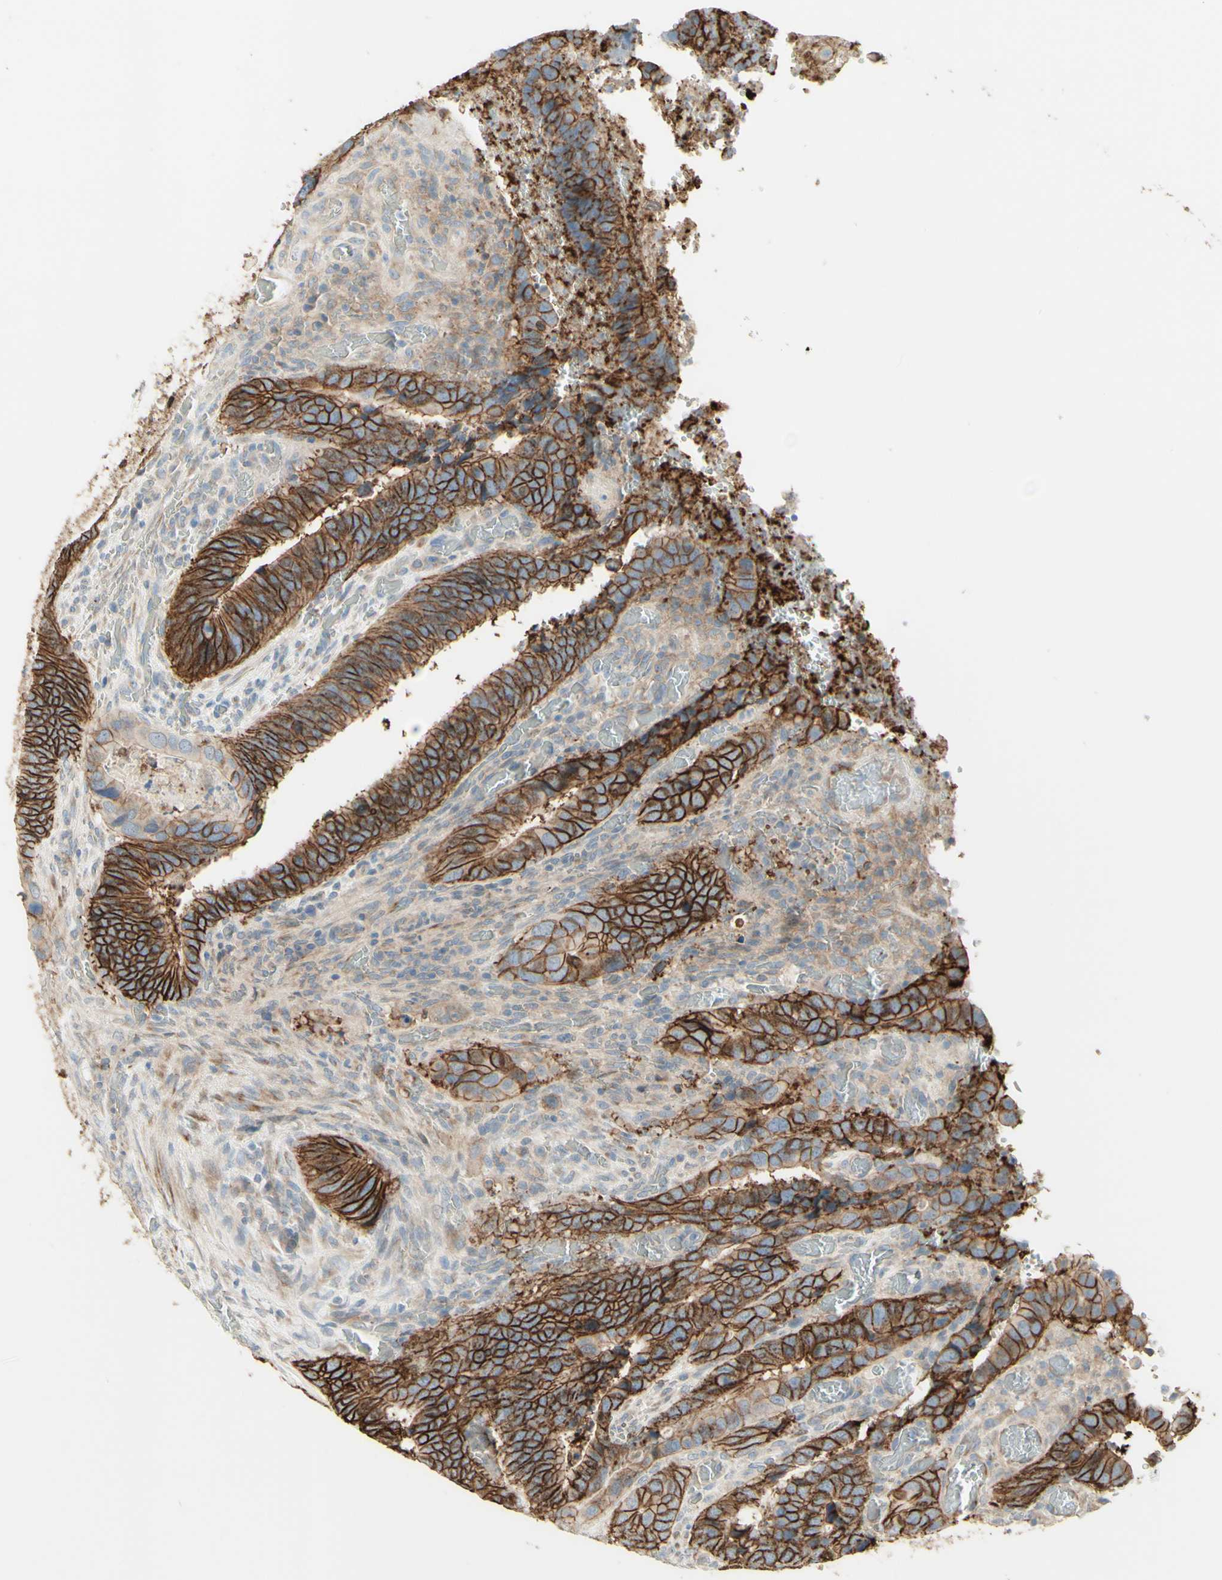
{"staining": {"intensity": "strong", "quantity": ">75%", "location": "cytoplasmic/membranous"}, "tissue": "colorectal cancer", "cell_type": "Tumor cells", "image_type": "cancer", "snomed": [{"axis": "morphology", "description": "Adenocarcinoma, NOS"}, {"axis": "topography", "description": "Colon"}], "caption": "Protein analysis of colorectal adenocarcinoma tissue reveals strong cytoplasmic/membranous positivity in about >75% of tumor cells.", "gene": "RNF149", "patient": {"sex": "male", "age": 72}}